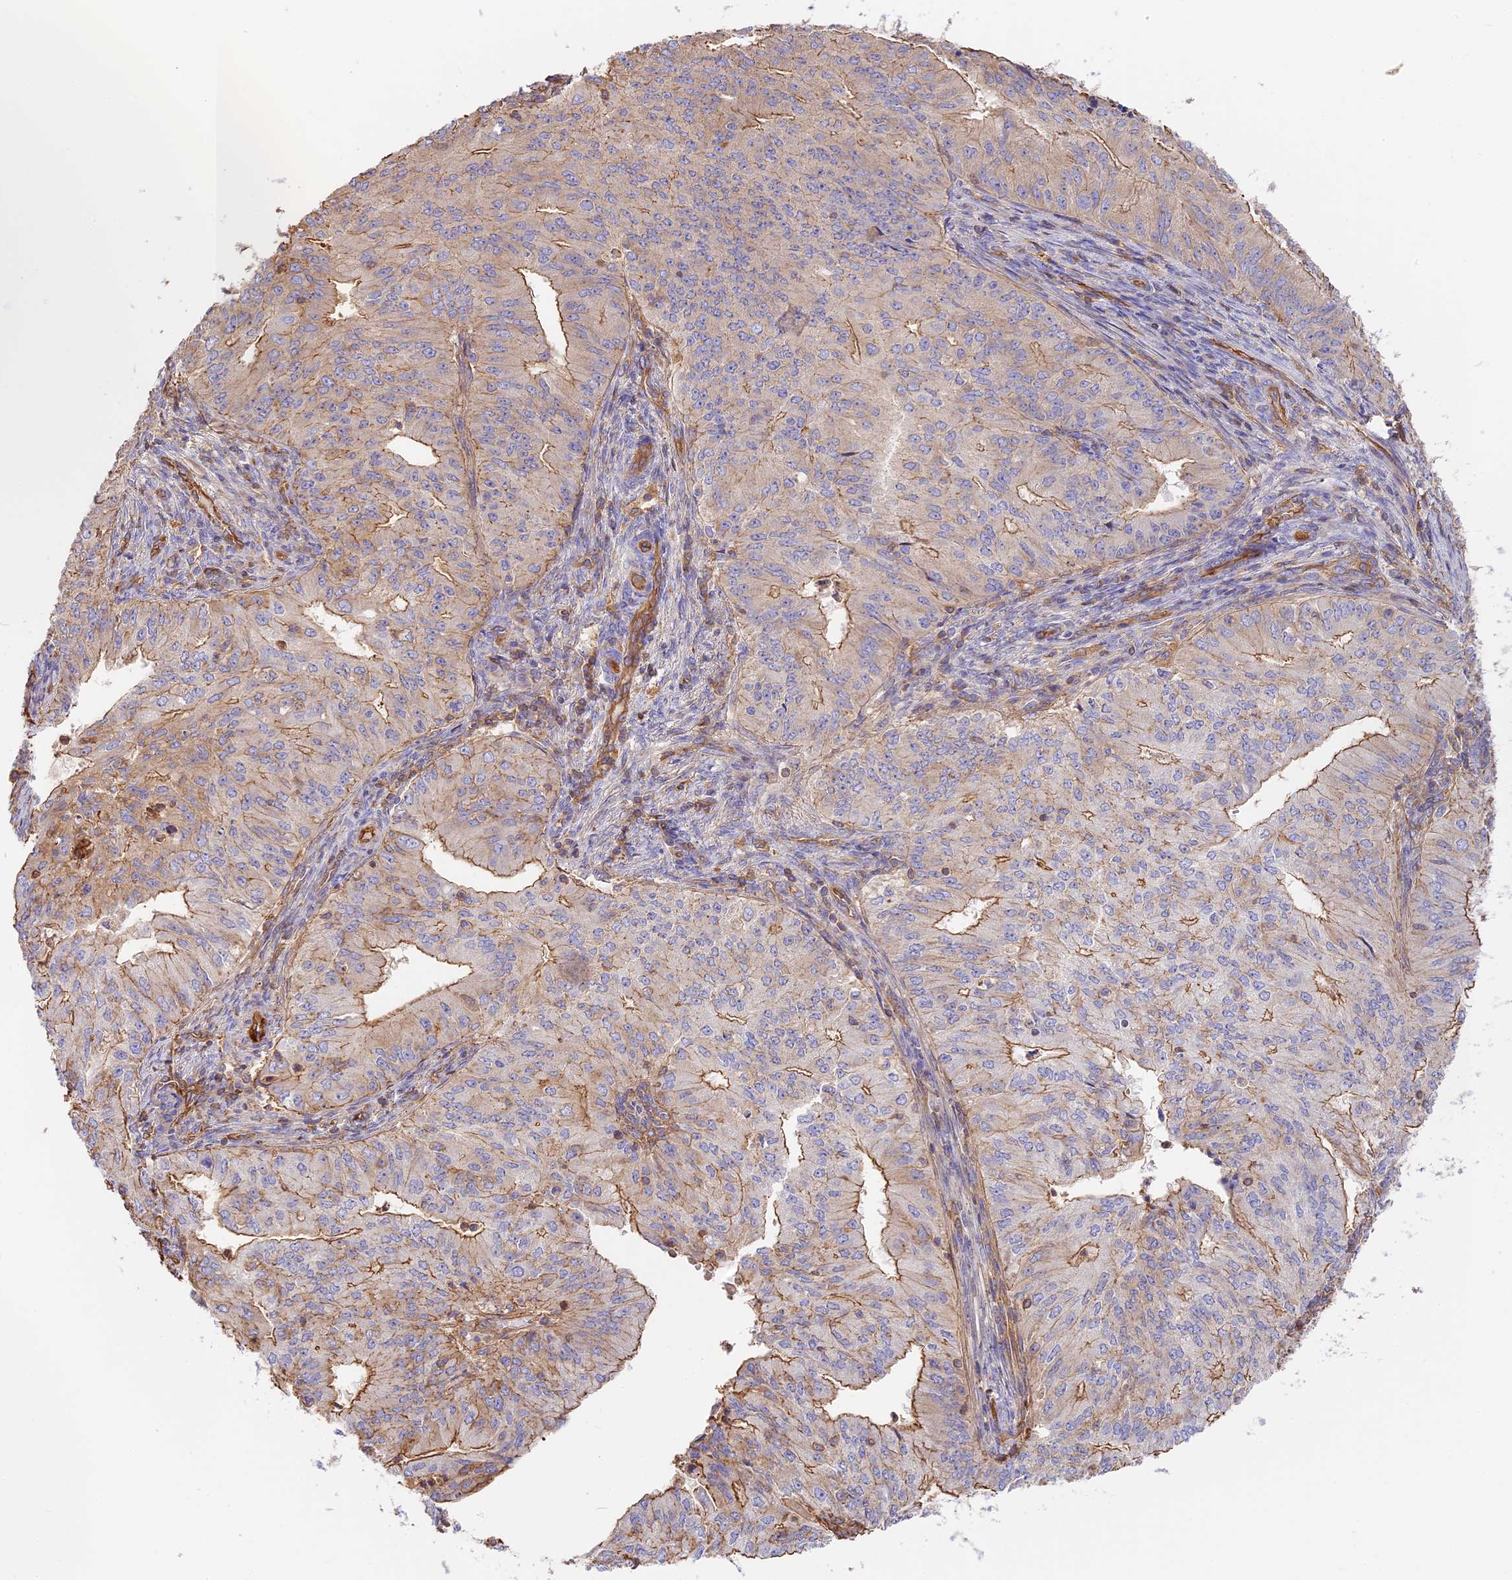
{"staining": {"intensity": "moderate", "quantity": "<25%", "location": "cytoplasmic/membranous"}, "tissue": "endometrial cancer", "cell_type": "Tumor cells", "image_type": "cancer", "snomed": [{"axis": "morphology", "description": "Adenocarcinoma, NOS"}, {"axis": "topography", "description": "Endometrium"}], "caption": "Tumor cells demonstrate moderate cytoplasmic/membranous staining in about <25% of cells in adenocarcinoma (endometrial).", "gene": "VPS18", "patient": {"sex": "female", "age": 50}}